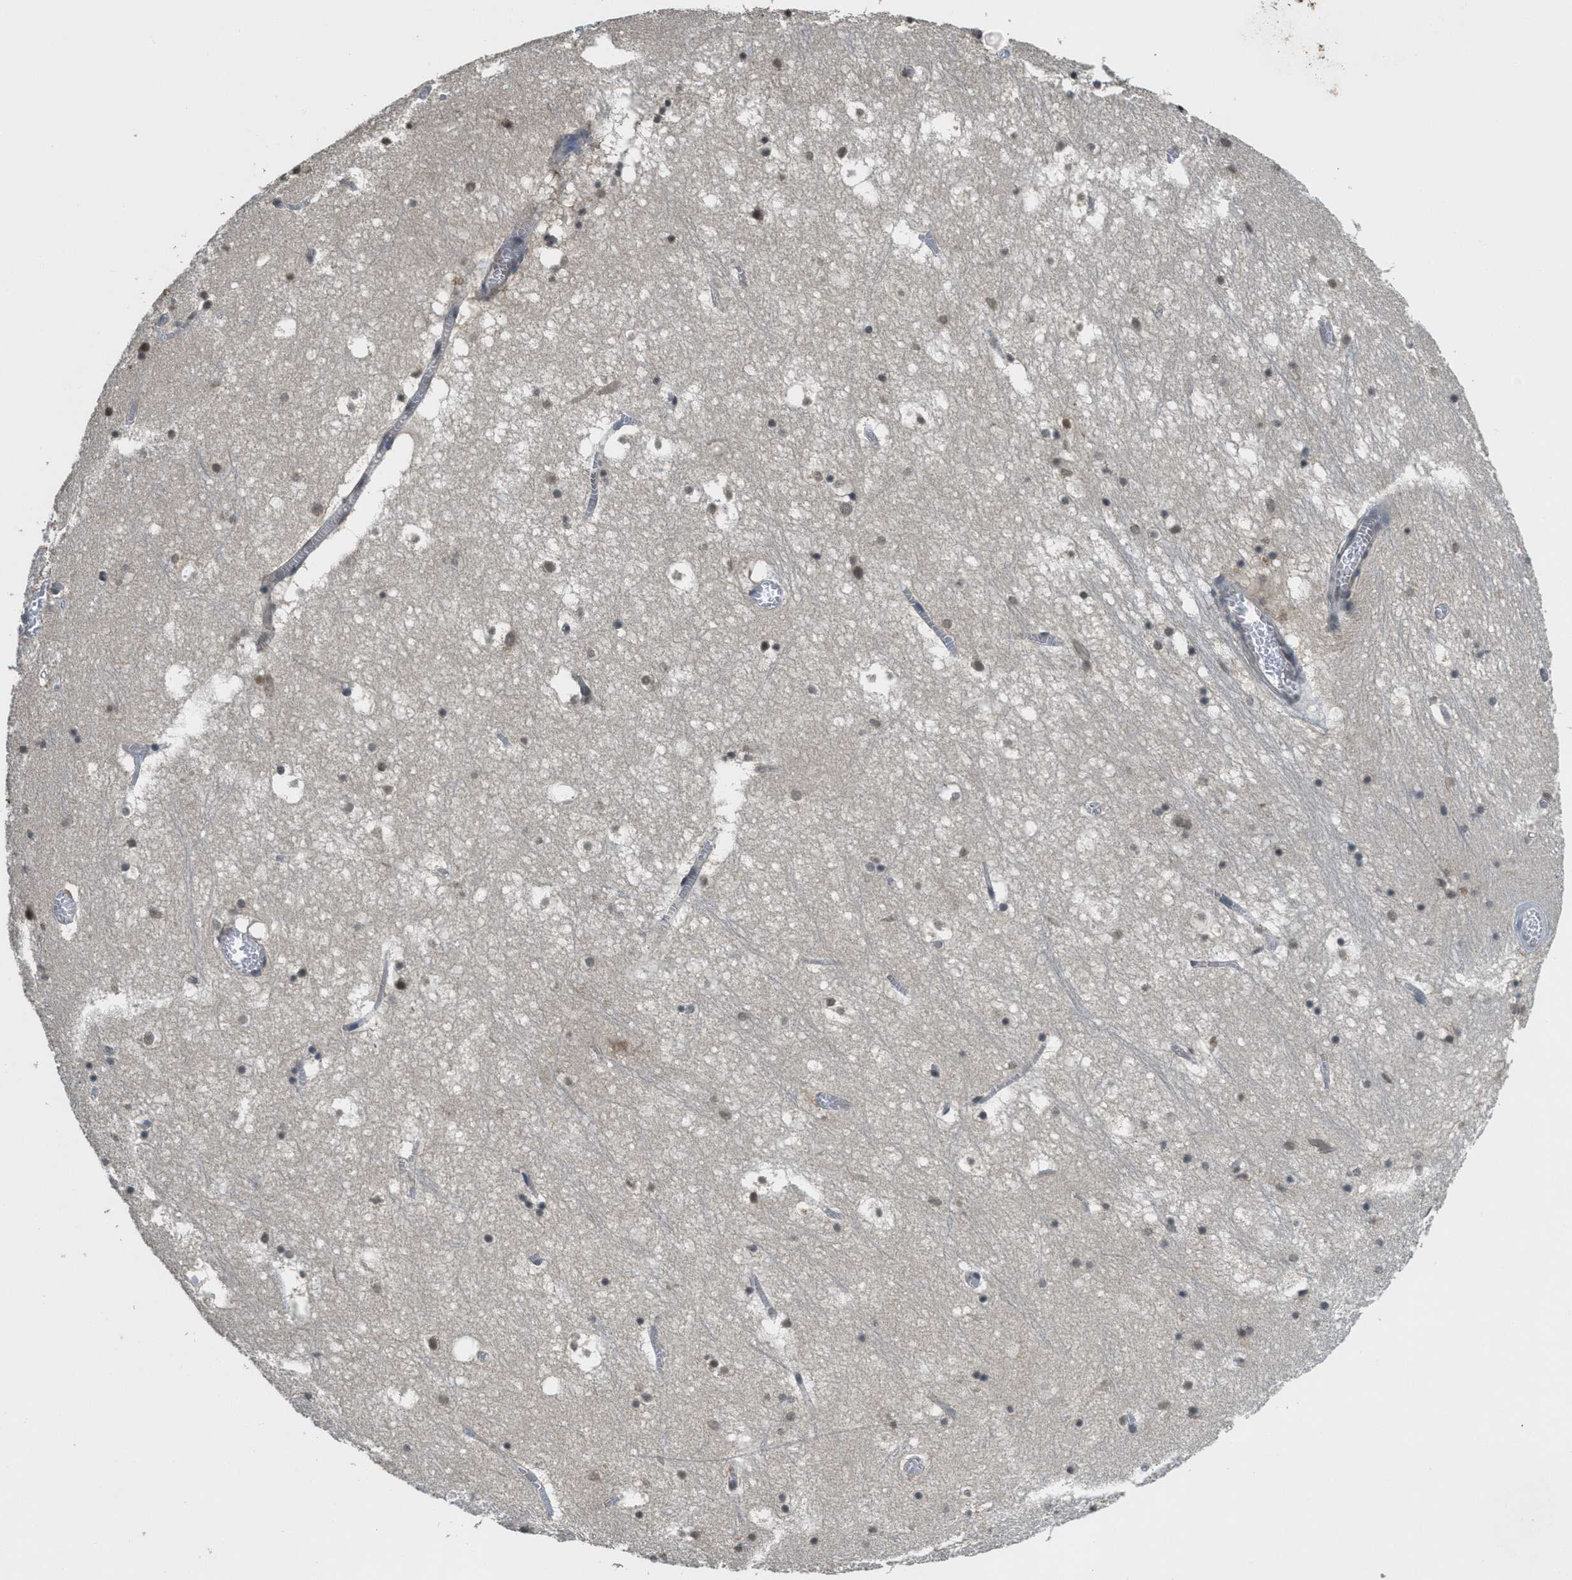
{"staining": {"intensity": "weak", "quantity": "25%-75%", "location": "nuclear"}, "tissue": "hippocampus", "cell_type": "Glial cells", "image_type": "normal", "snomed": [{"axis": "morphology", "description": "Normal tissue, NOS"}, {"axis": "topography", "description": "Hippocampus"}], "caption": "A brown stain shows weak nuclear expression of a protein in glial cells of normal hippocampus. (Stains: DAB (3,3'-diaminobenzidine) in brown, nuclei in blue, Microscopy: brightfield microscopy at high magnification).", "gene": "DNAJB1", "patient": {"sex": "male", "age": 45}}